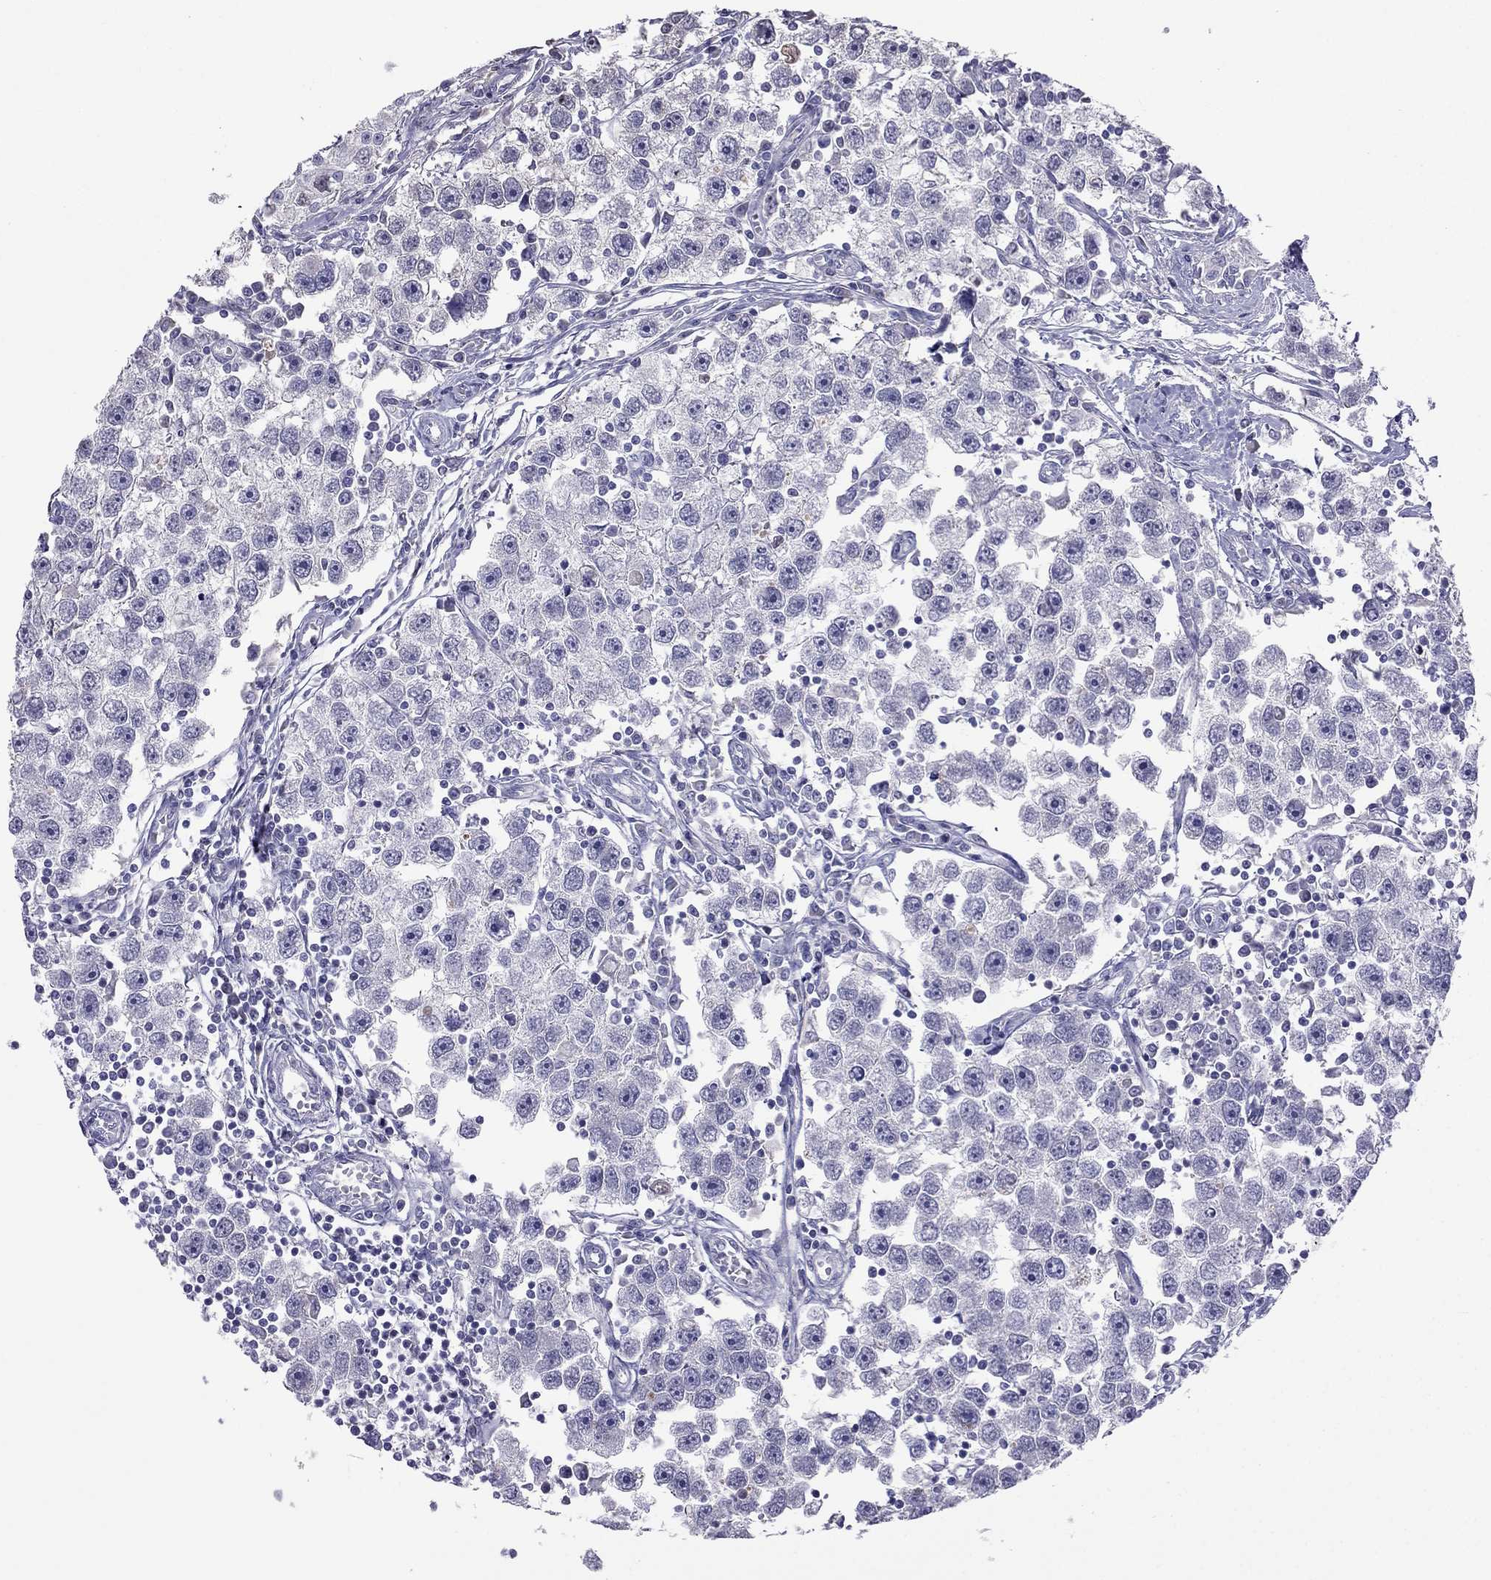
{"staining": {"intensity": "negative", "quantity": "none", "location": "none"}, "tissue": "testis cancer", "cell_type": "Tumor cells", "image_type": "cancer", "snomed": [{"axis": "morphology", "description": "Seminoma, NOS"}, {"axis": "topography", "description": "Testis"}], "caption": "This is an immunohistochemistry (IHC) micrograph of testis seminoma. There is no expression in tumor cells.", "gene": "TBC1D21", "patient": {"sex": "male", "age": 30}}